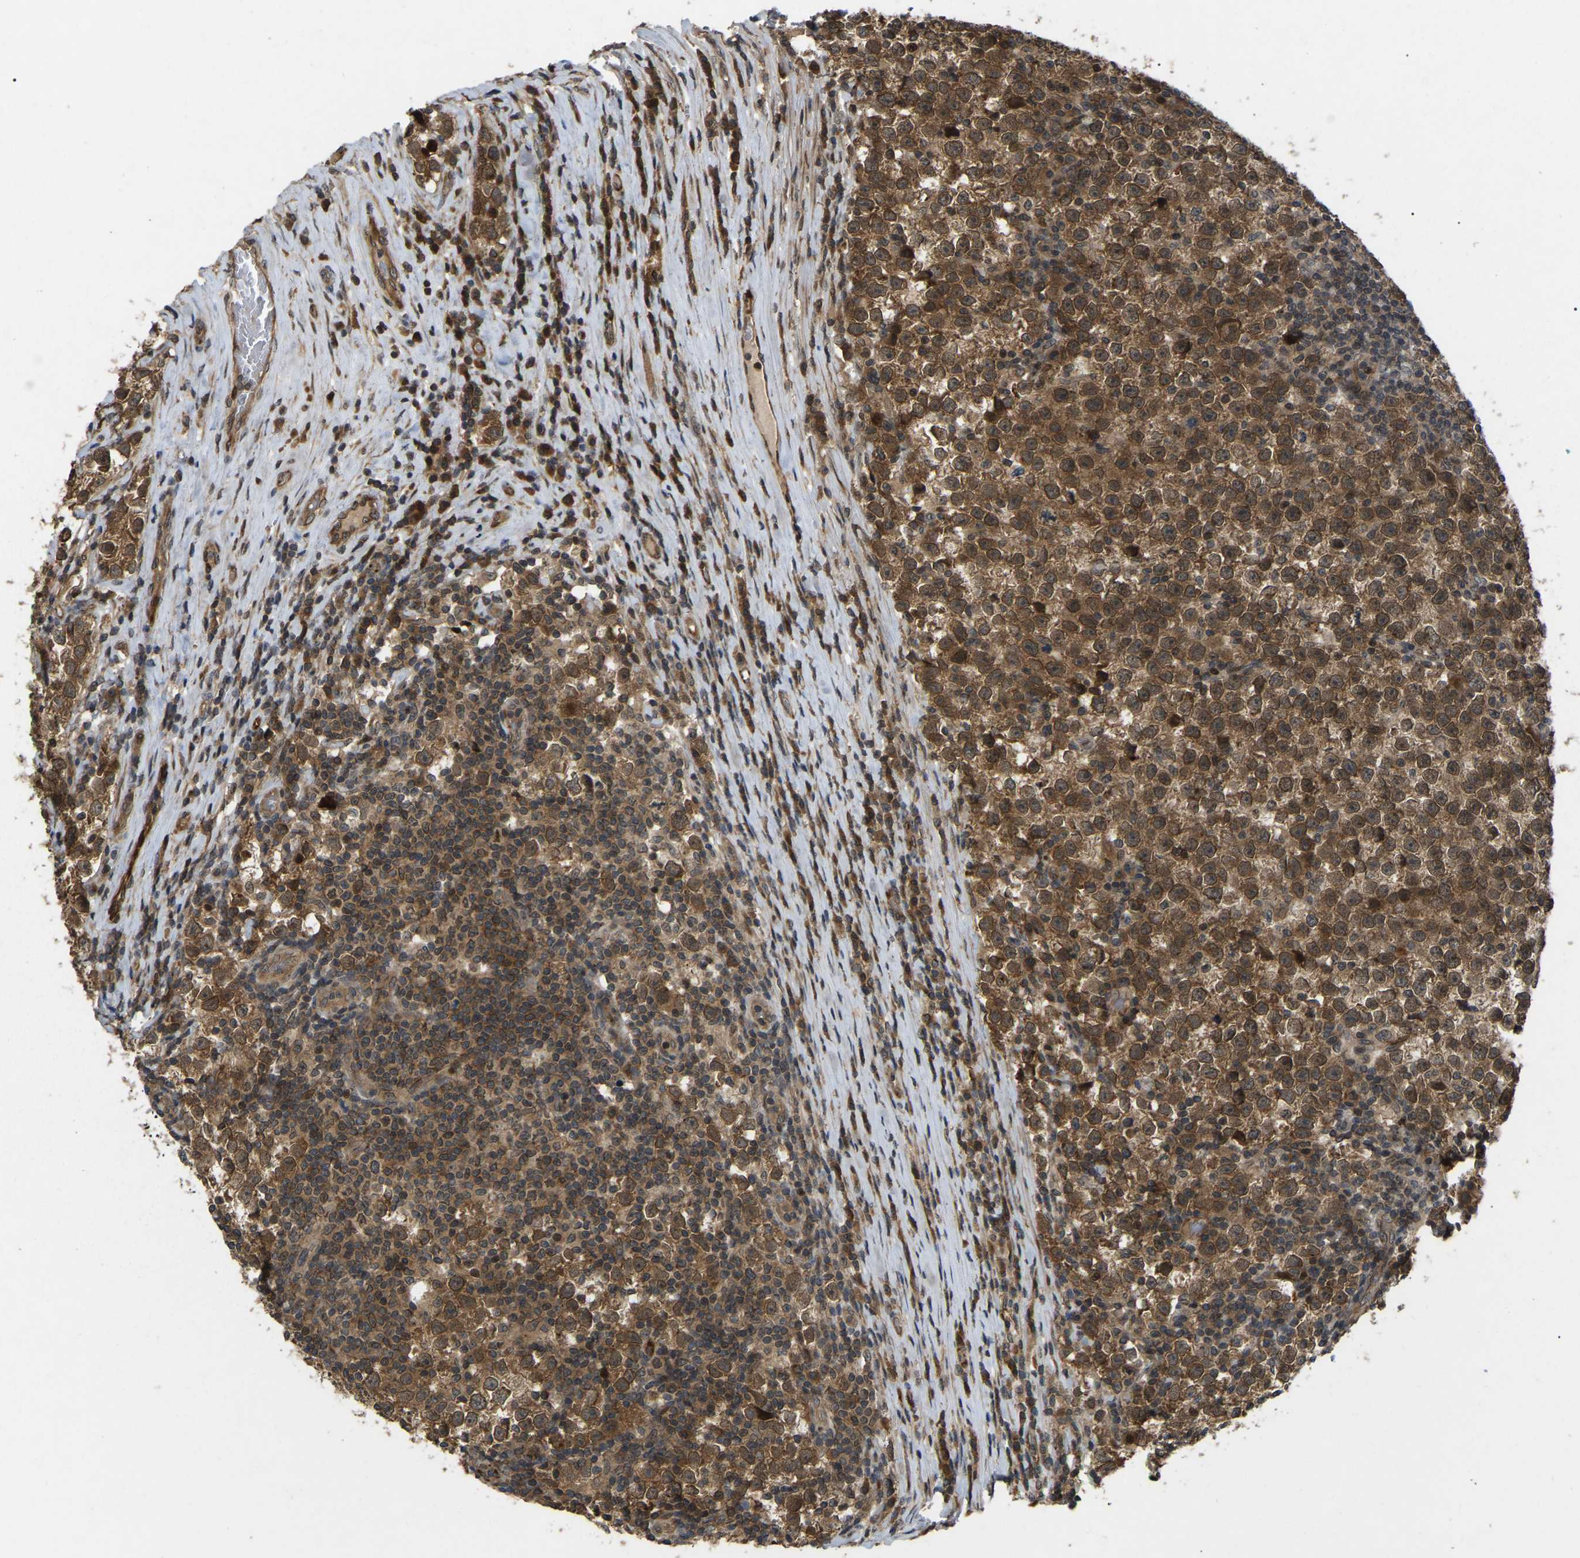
{"staining": {"intensity": "moderate", "quantity": ">75%", "location": "cytoplasmic/membranous,nuclear"}, "tissue": "testis cancer", "cell_type": "Tumor cells", "image_type": "cancer", "snomed": [{"axis": "morphology", "description": "Normal tissue, NOS"}, {"axis": "morphology", "description": "Seminoma, NOS"}, {"axis": "topography", "description": "Testis"}], "caption": "Brown immunohistochemical staining in human seminoma (testis) shows moderate cytoplasmic/membranous and nuclear staining in about >75% of tumor cells.", "gene": "KIAA1549", "patient": {"sex": "male", "age": 43}}